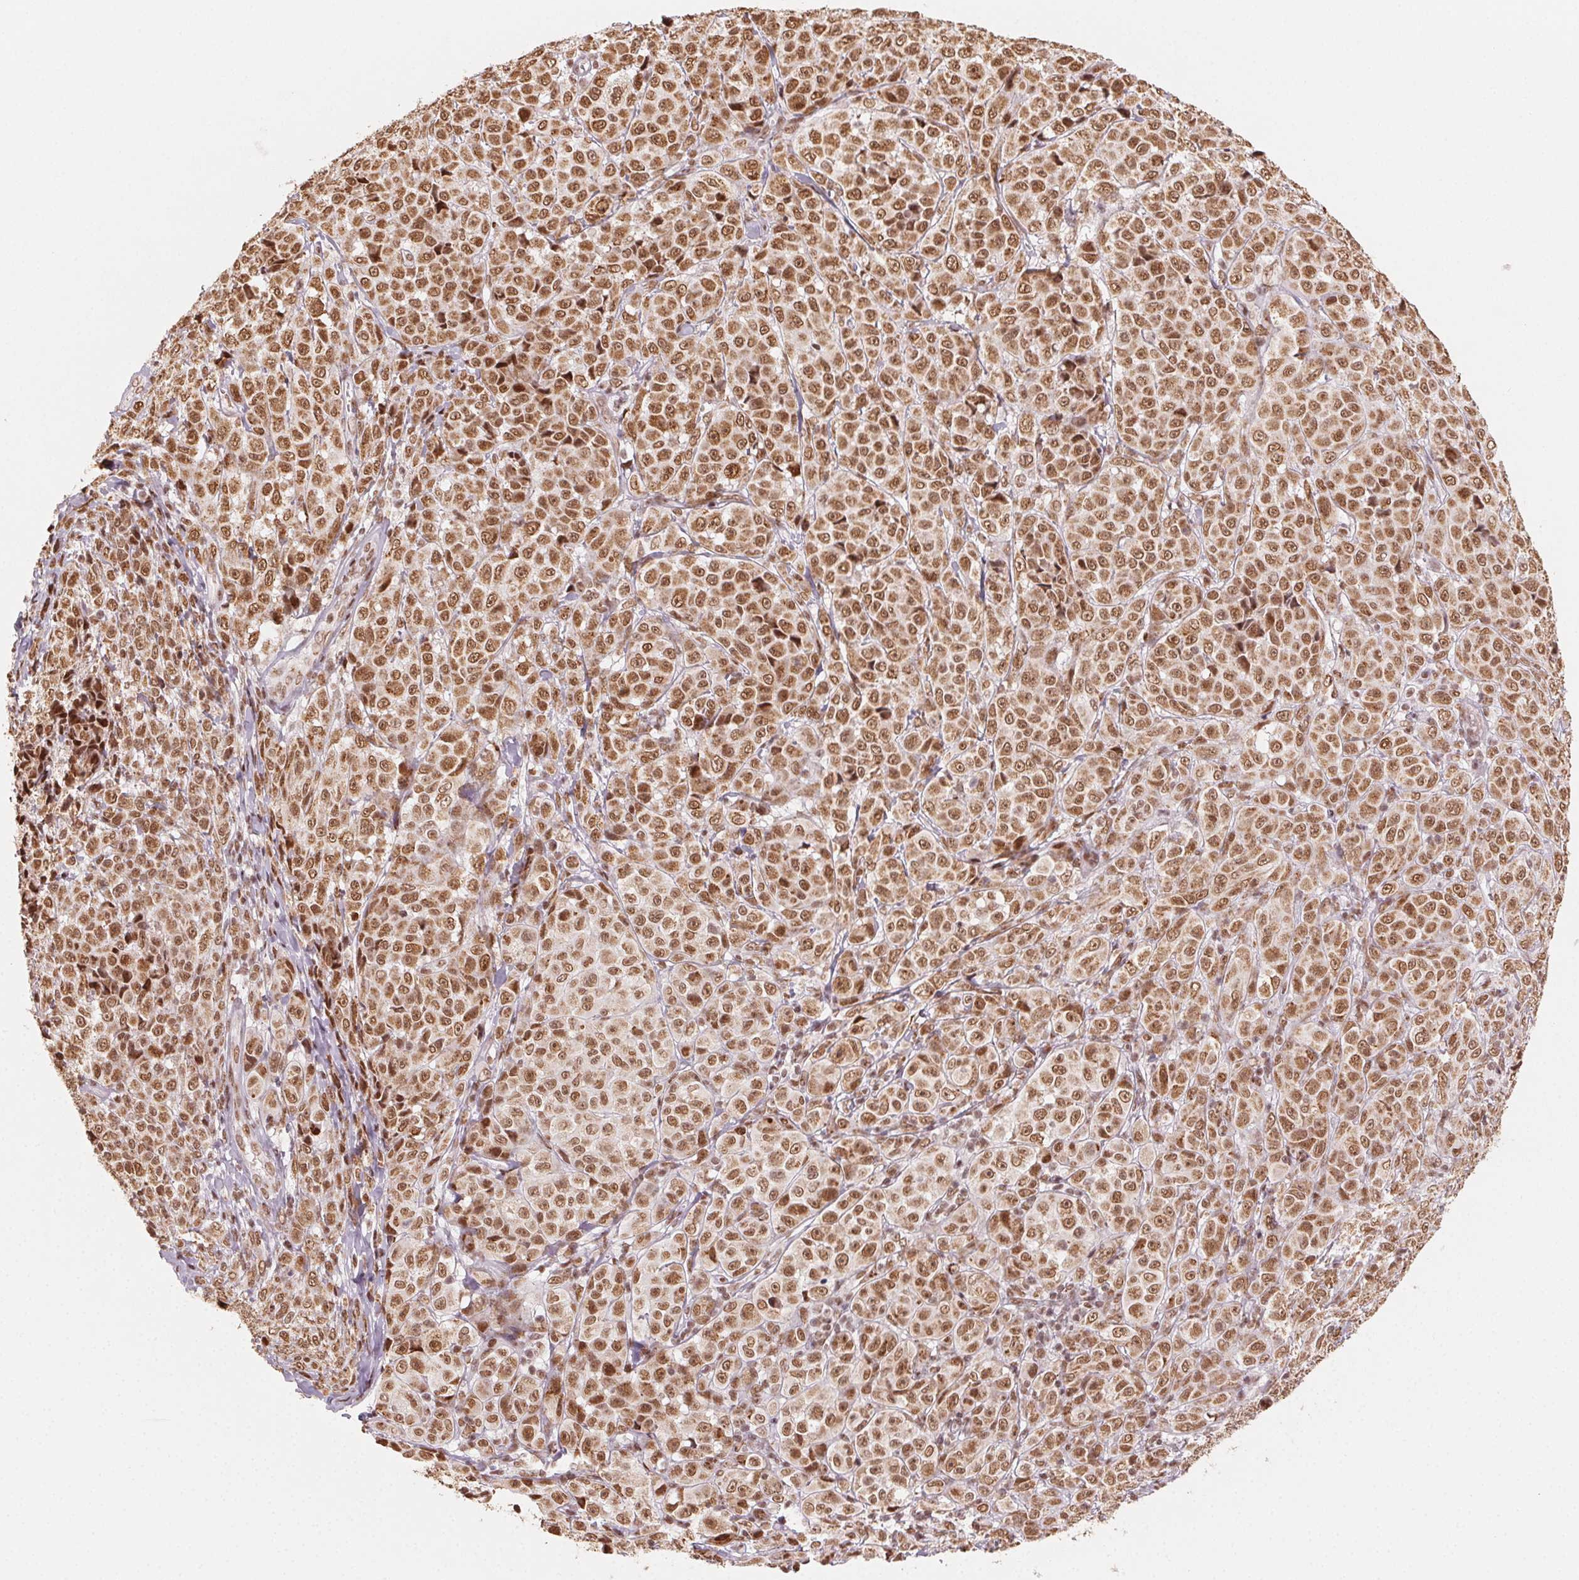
{"staining": {"intensity": "moderate", "quantity": ">75%", "location": "nuclear"}, "tissue": "melanoma", "cell_type": "Tumor cells", "image_type": "cancer", "snomed": [{"axis": "morphology", "description": "Malignant melanoma, NOS"}, {"axis": "topography", "description": "Skin"}], "caption": "Melanoma stained for a protein (brown) displays moderate nuclear positive expression in about >75% of tumor cells.", "gene": "TOPORS", "patient": {"sex": "male", "age": 89}}